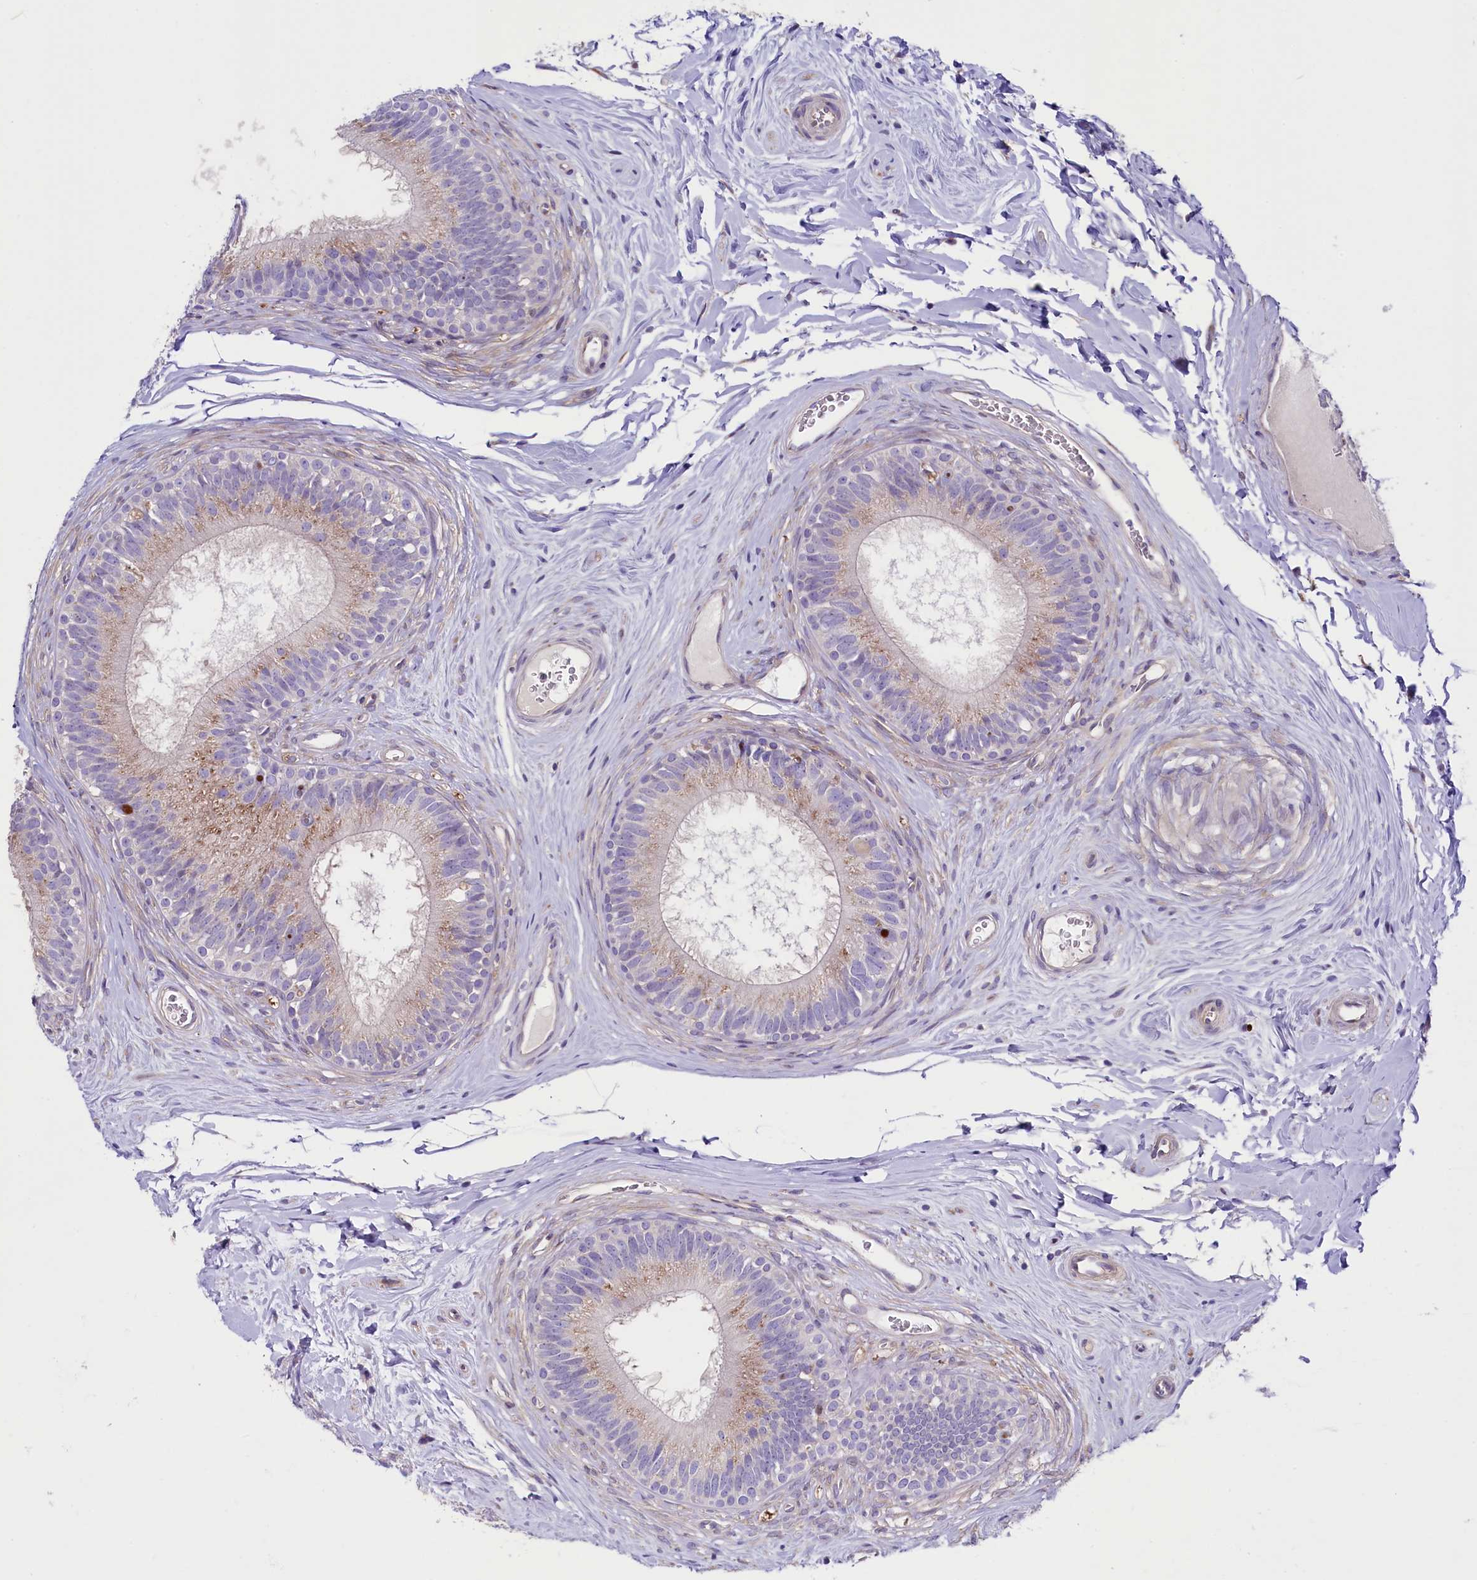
{"staining": {"intensity": "moderate", "quantity": "<25%", "location": "cytoplasmic/membranous"}, "tissue": "epididymis", "cell_type": "Glandular cells", "image_type": "normal", "snomed": [{"axis": "morphology", "description": "Normal tissue, NOS"}, {"axis": "topography", "description": "Epididymis"}], "caption": "Benign epididymis was stained to show a protein in brown. There is low levels of moderate cytoplasmic/membranous expression in about <25% of glandular cells. Using DAB (3,3'-diaminobenzidine) (brown) and hematoxylin (blue) stains, captured at high magnification using brightfield microscopy.", "gene": "GPR108", "patient": {"sex": "male", "age": 33}}